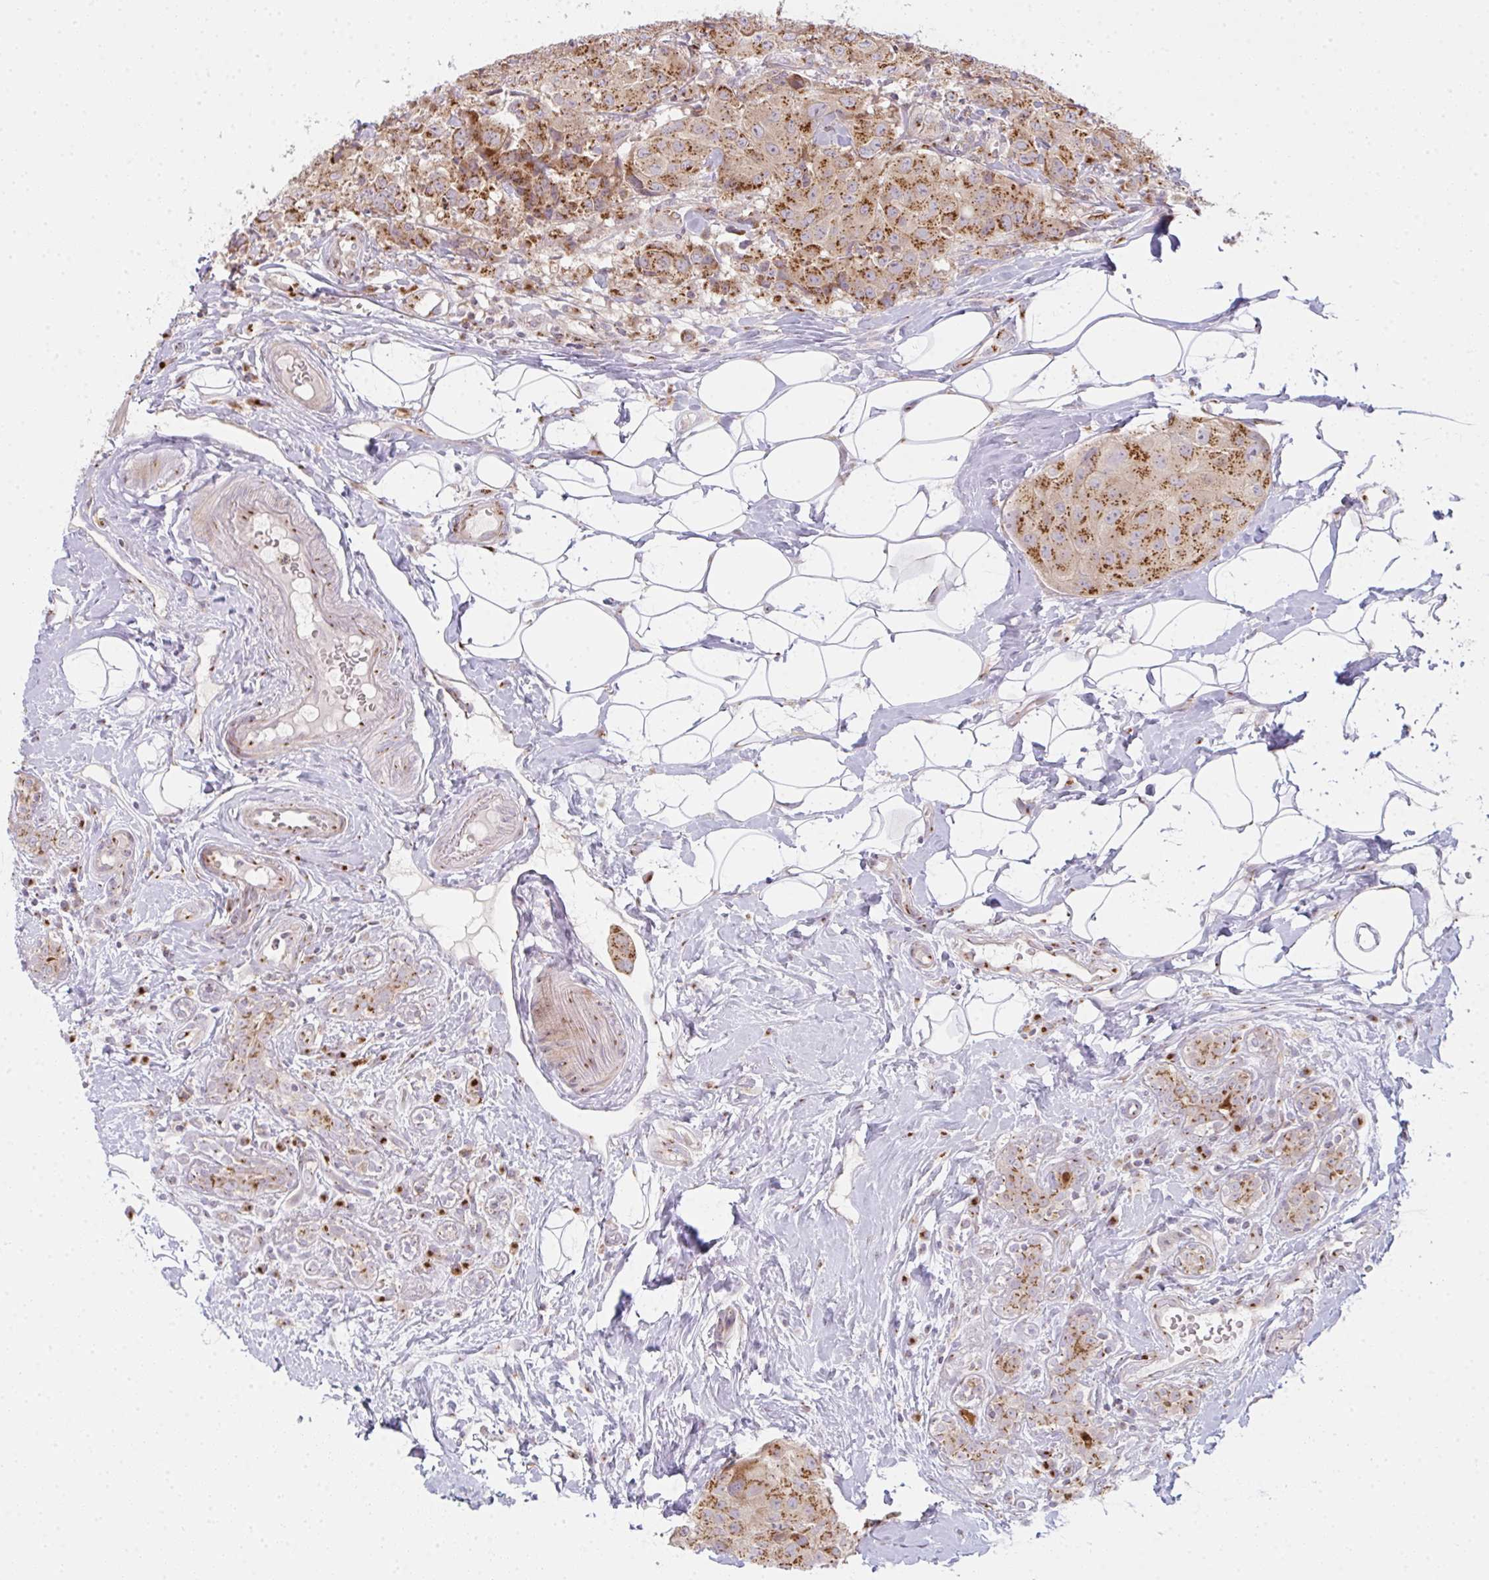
{"staining": {"intensity": "moderate", "quantity": ">75%", "location": "cytoplasmic/membranous"}, "tissue": "breast cancer", "cell_type": "Tumor cells", "image_type": "cancer", "snomed": [{"axis": "morphology", "description": "Duct carcinoma"}, {"axis": "topography", "description": "Breast"}], "caption": "Immunohistochemical staining of breast cancer (intraductal carcinoma) exhibits medium levels of moderate cytoplasmic/membranous positivity in approximately >75% of tumor cells. (DAB IHC, brown staining for protein, blue staining for nuclei).", "gene": "GVQW3", "patient": {"sex": "female", "age": 43}}